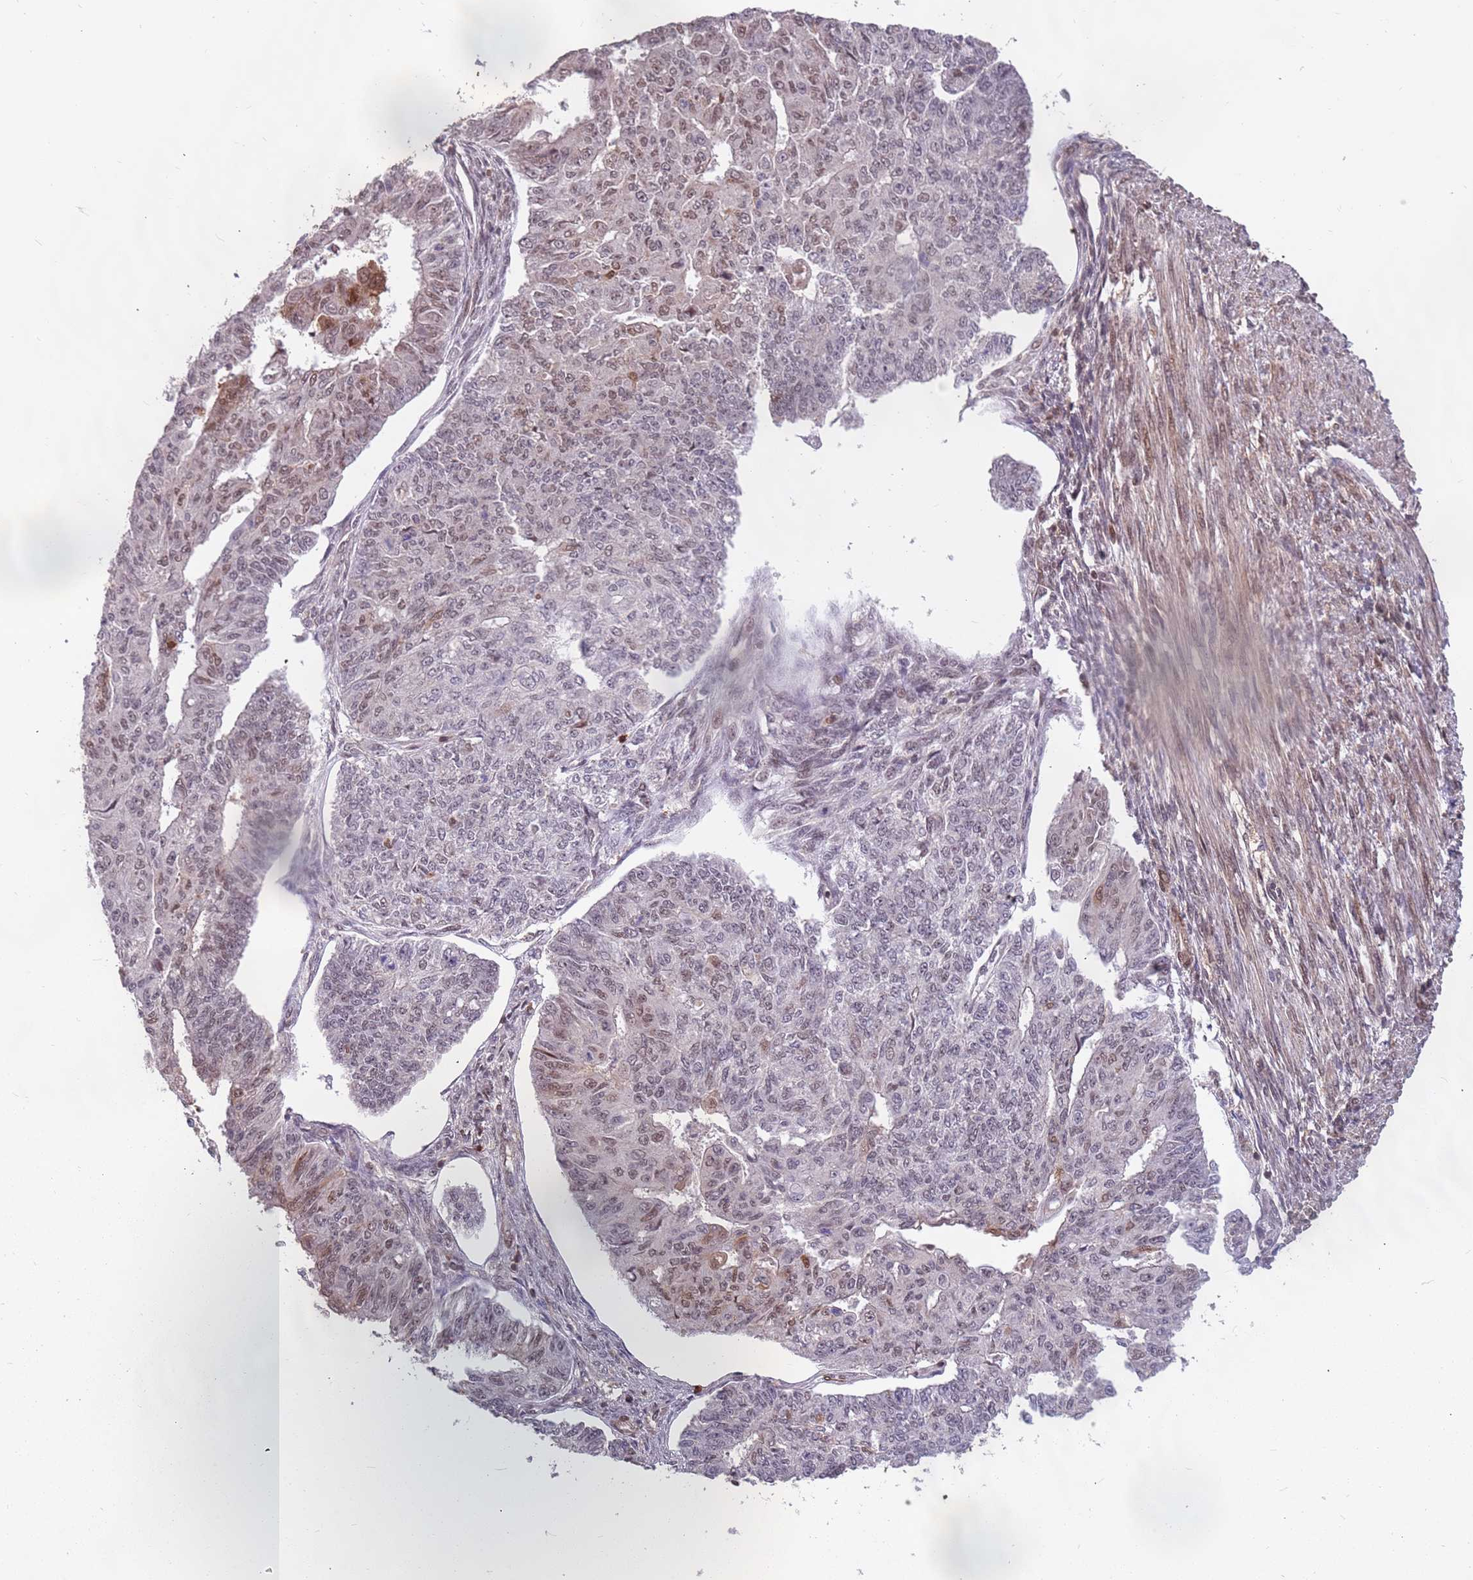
{"staining": {"intensity": "weak", "quantity": "<25%", "location": "nuclear"}, "tissue": "endometrial cancer", "cell_type": "Tumor cells", "image_type": "cancer", "snomed": [{"axis": "morphology", "description": "Adenocarcinoma, NOS"}, {"axis": "topography", "description": "Endometrium"}], "caption": "Endometrial adenocarcinoma stained for a protein using immunohistochemistry (IHC) demonstrates no expression tumor cells.", "gene": "GBP2", "patient": {"sex": "female", "age": 32}}